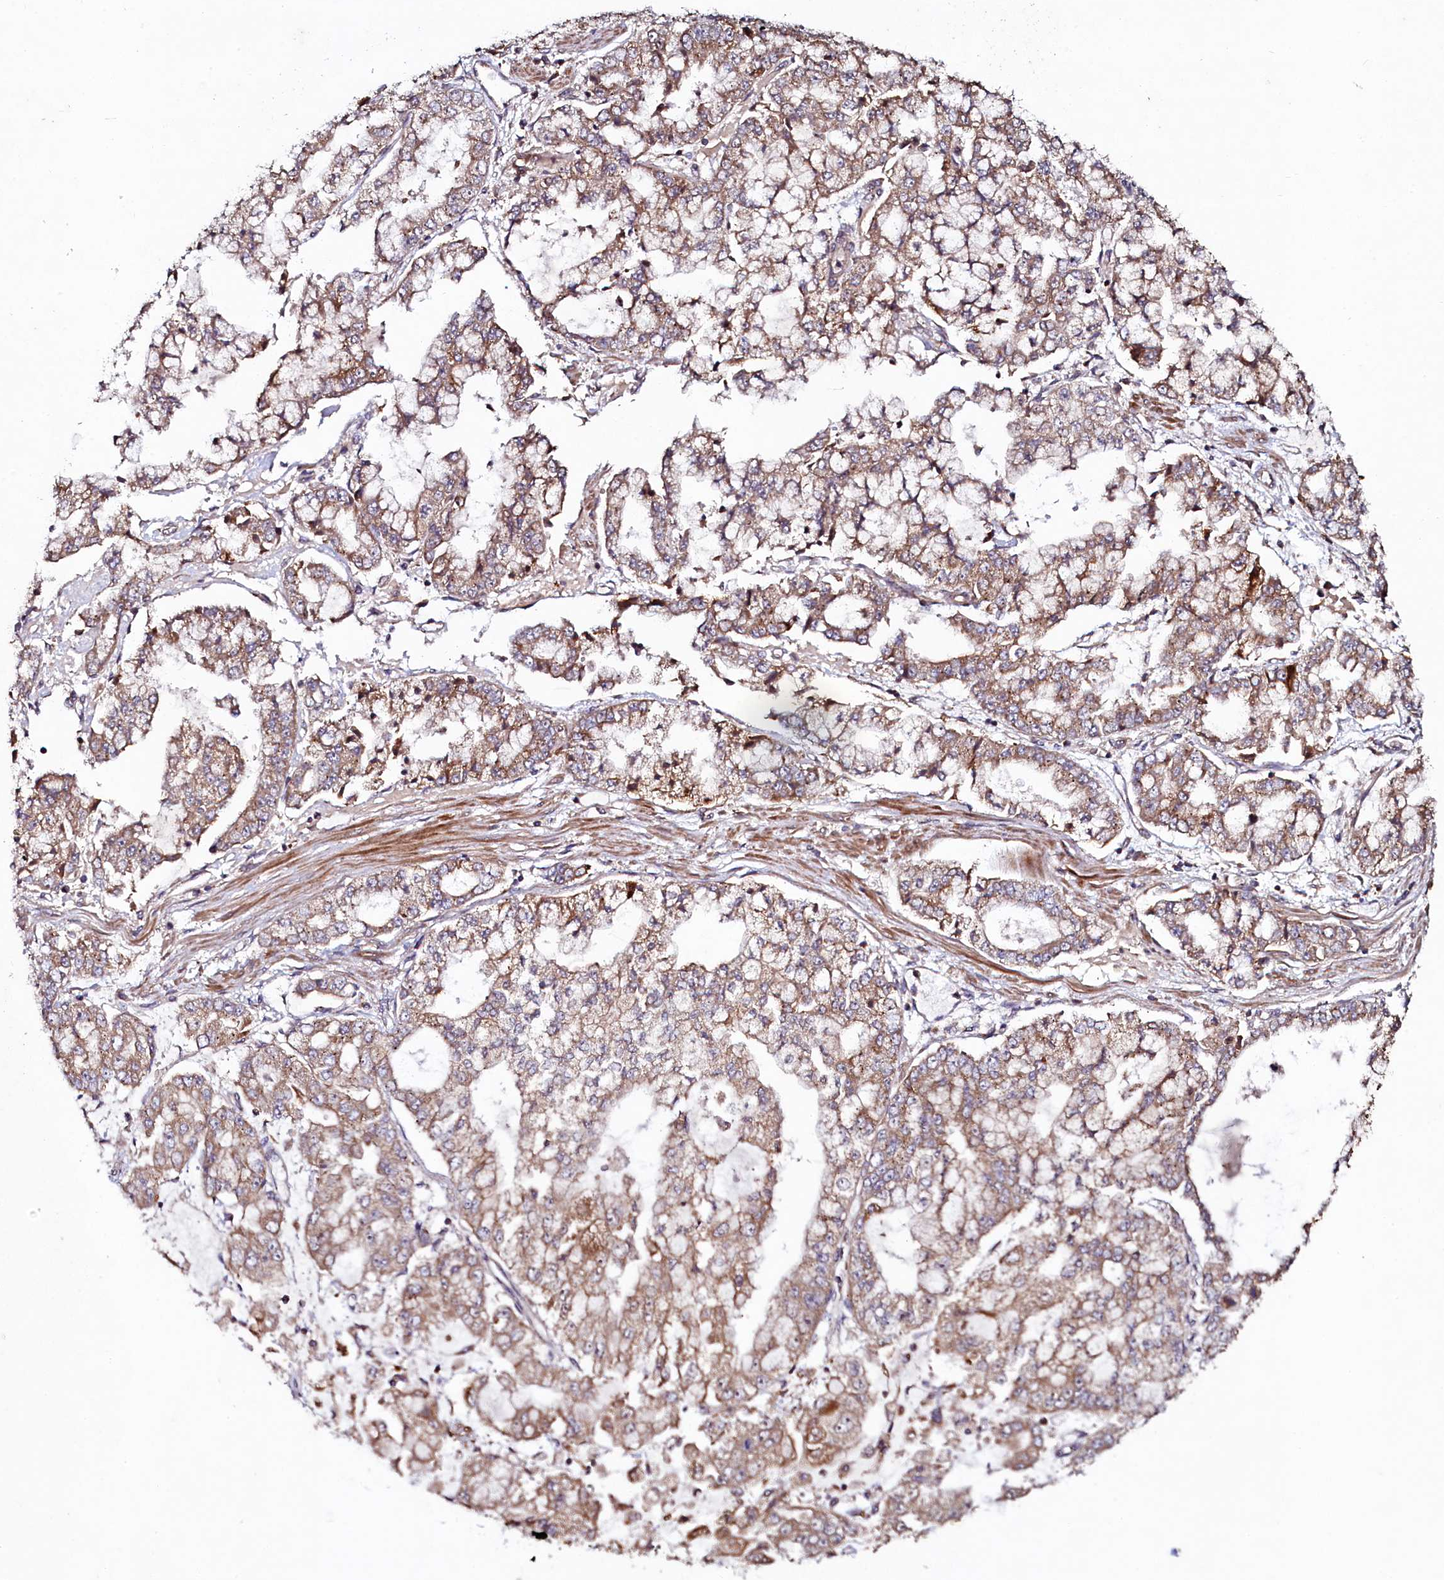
{"staining": {"intensity": "moderate", "quantity": ">75%", "location": "cytoplasmic/membranous"}, "tissue": "stomach cancer", "cell_type": "Tumor cells", "image_type": "cancer", "snomed": [{"axis": "morphology", "description": "Adenocarcinoma, NOS"}, {"axis": "topography", "description": "Stomach"}], "caption": "IHC of stomach adenocarcinoma exhibits medium levels of moderate cytoplasmic/membranous expression in about >75% of tumor cells. Using DAB (brown) and hematoxylin (blue) stains, captured at high magnification using brightfield microscopy.", "gene": "SEC24C", "patient": {"sex": "male", "age": 76}}